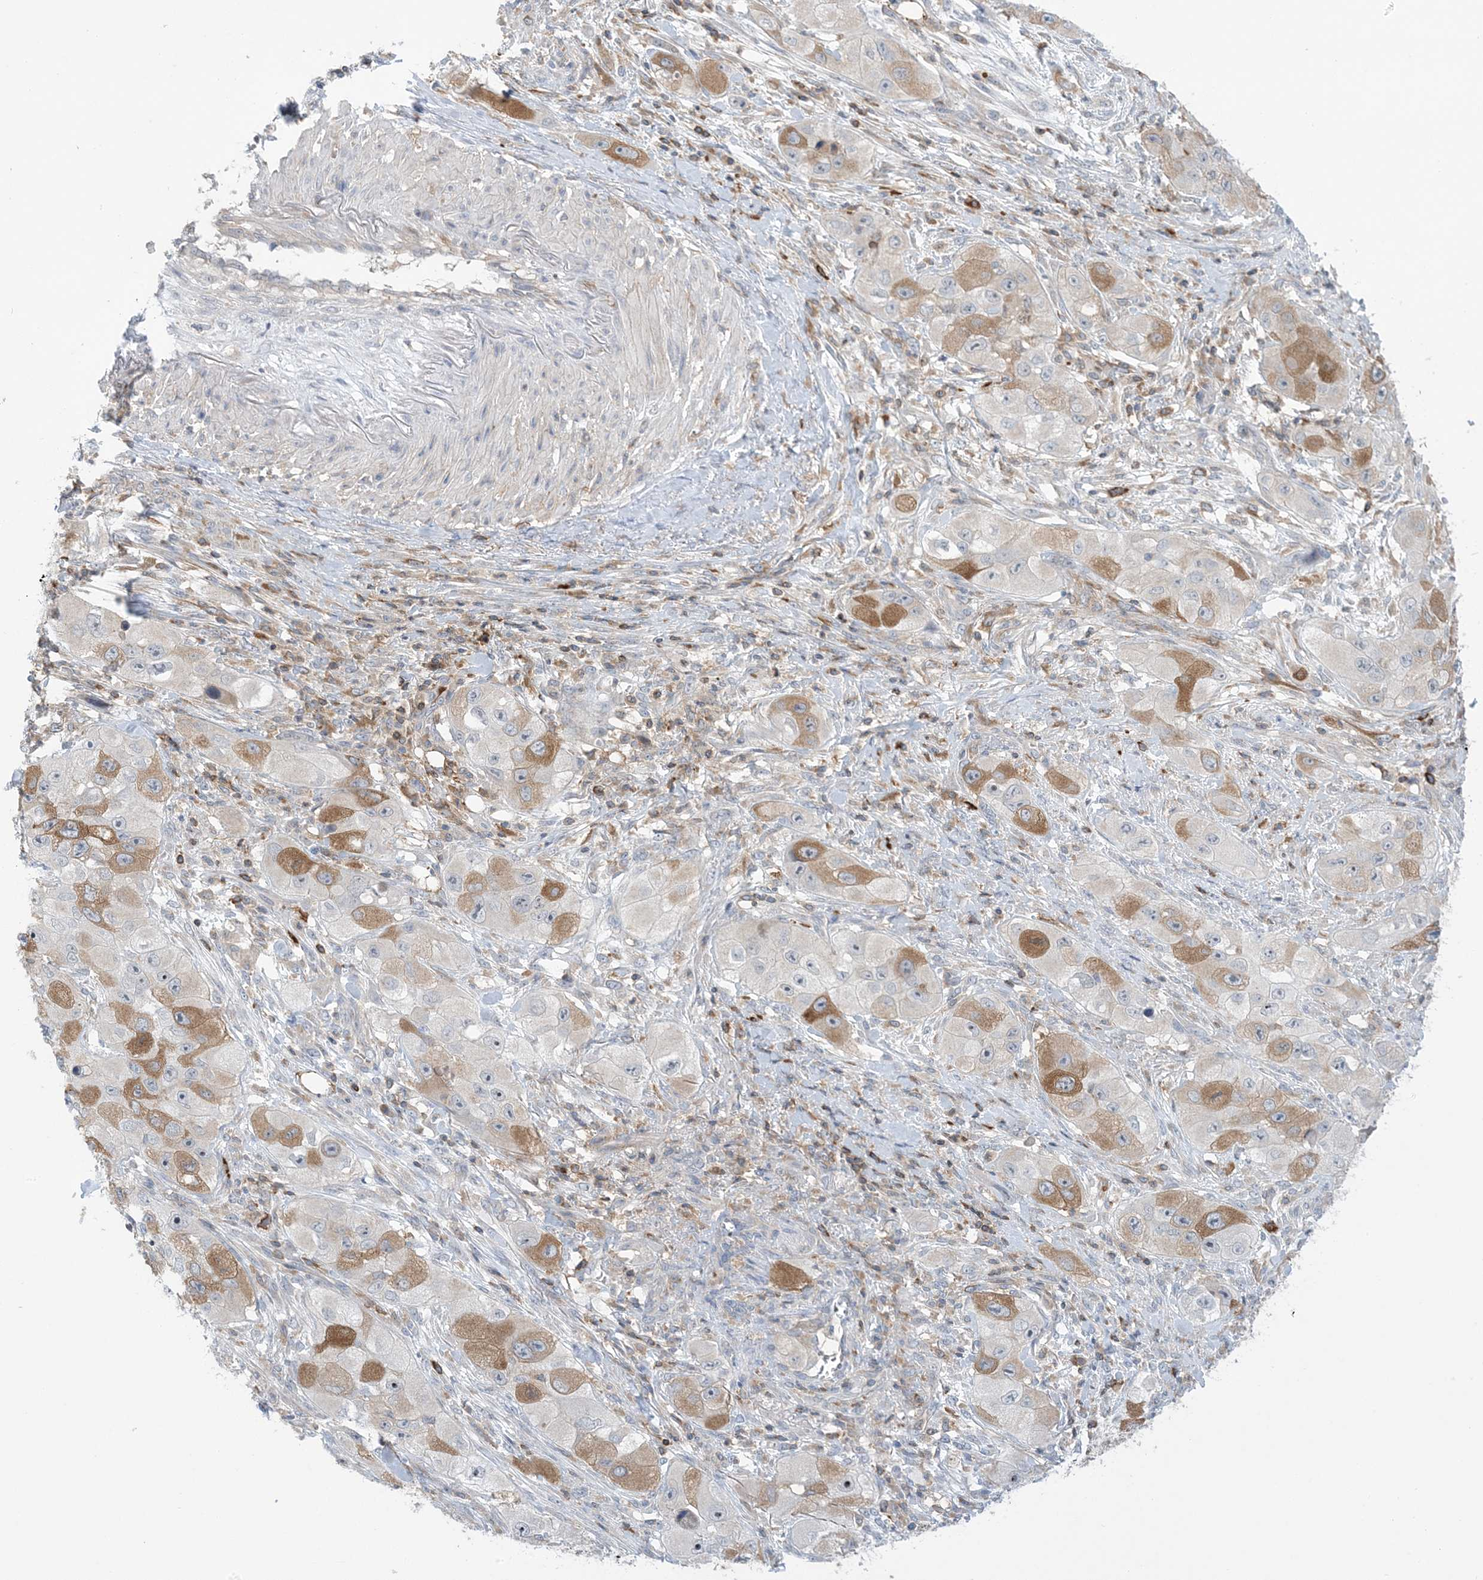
{"staining": {"intensity": "moderate", "quantity": "<25%", "location": "cytoplasmic/membranous"}, "tissue": "skin cancer", "cell_type": "Tumor cells", "image_type": "cancer", "snomed": [{"axis": "morphology", "description": "Squamous cell carcinoma, NOS"}, {"axis": "topography", "description": "Skin"}, {"axis": "topography", "description": "Subcutis"}], "caption": "Moderate cytoplasmic/membranous positivity for a protein is present in about <25% of tumor cells of squamous cell carcinoma (skin) using immunohistochemistry.", "gene": "AOC1", "patient": {"sex": "male", "age": 73}}